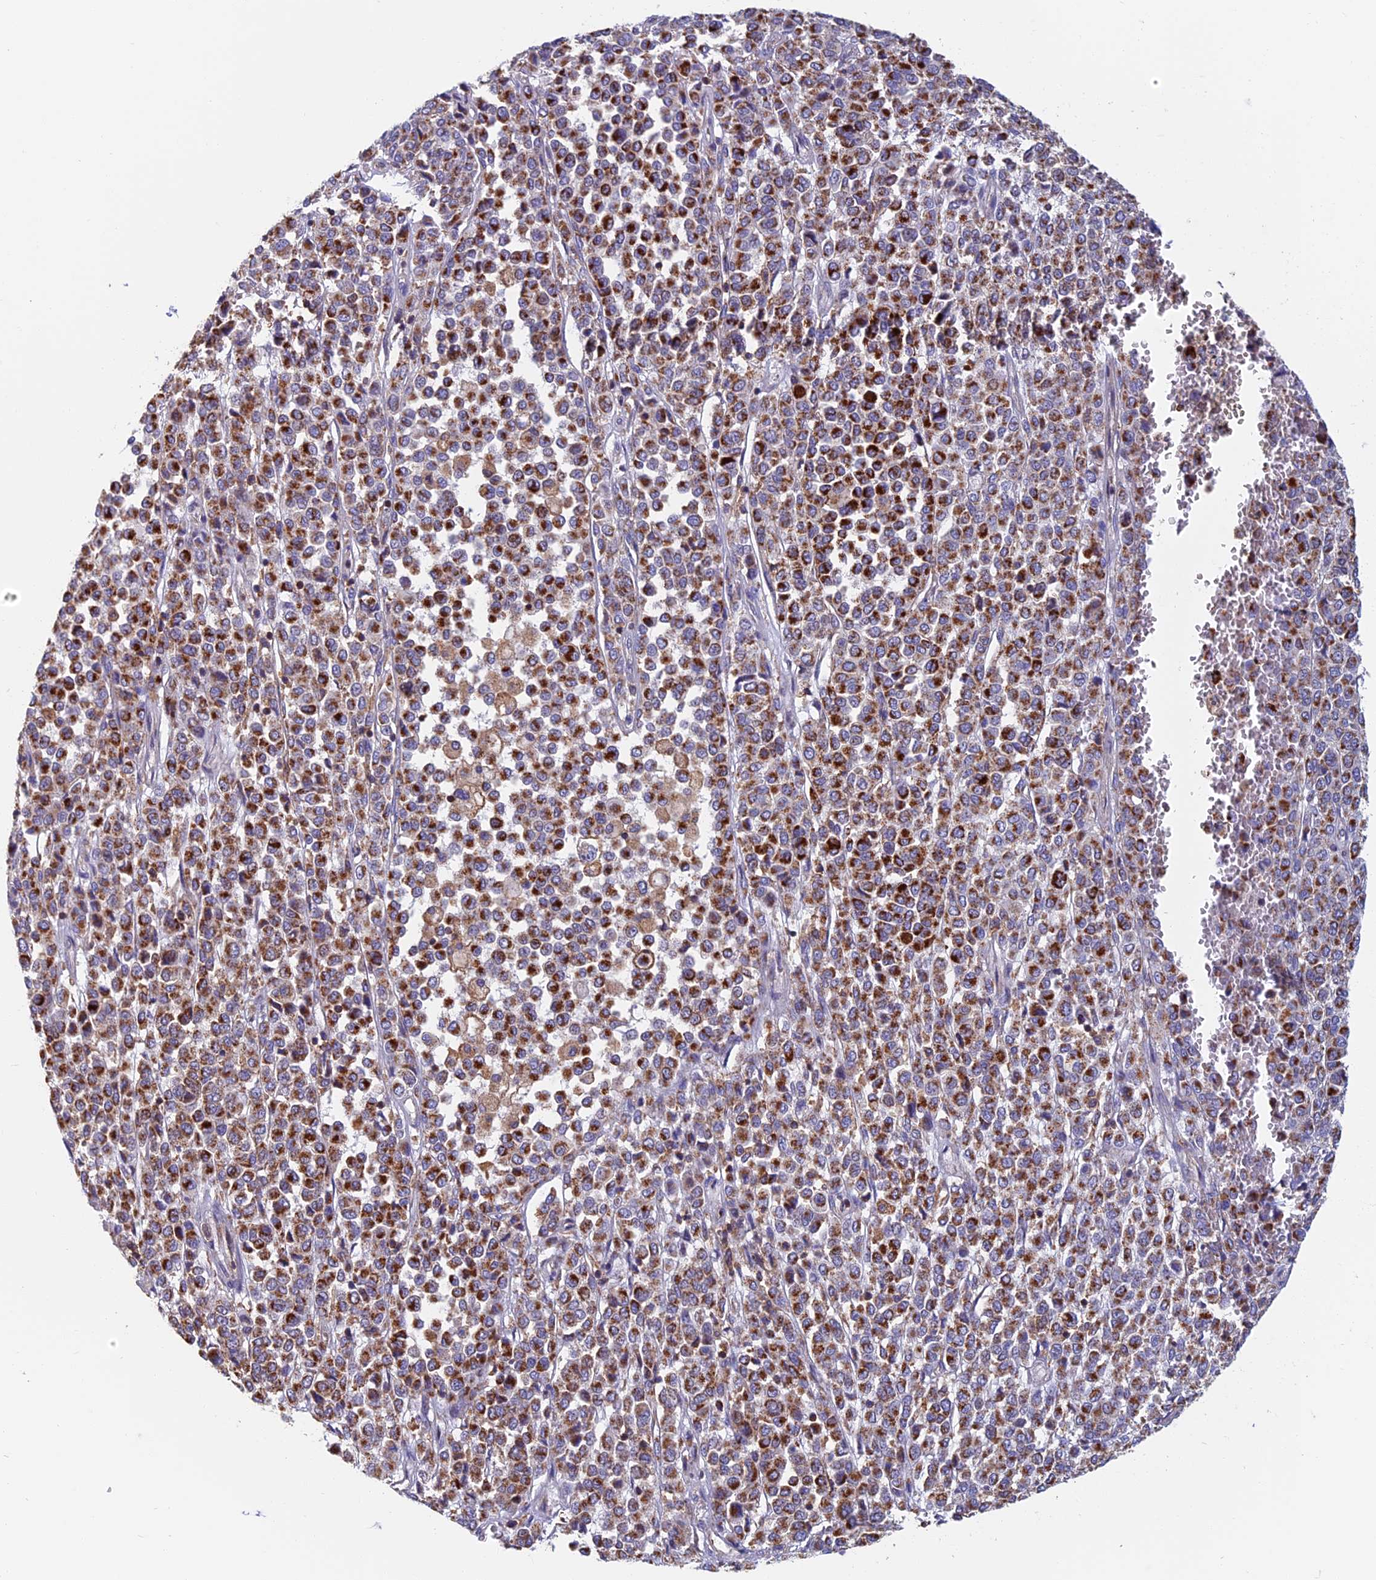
{"staining": {"intensity": "strong", "quantity": ">75%", "location": "cytoplasmic/membranous"}, "tissue": "melanoma", "cell_type": "Tumor cells", "image_type": "cancer", "snomed": [{"axis": "morphology", "description": "Malignant melanoma, Metastatic site"}, {"axis": "topography", "description": "Pancreas"}], "caption": "Melanoma was stained to show a protein in brown. There is high levels of strong cytoplasmic/membranous positivity in about >75% of tumor cells. The staining was performed using DAB, with brown indicating positive protein expression. Nuclei are stained blue with hematoxylin.", "gene": "HSD17B8", "patient": {"sex": "female", "age": 30}}